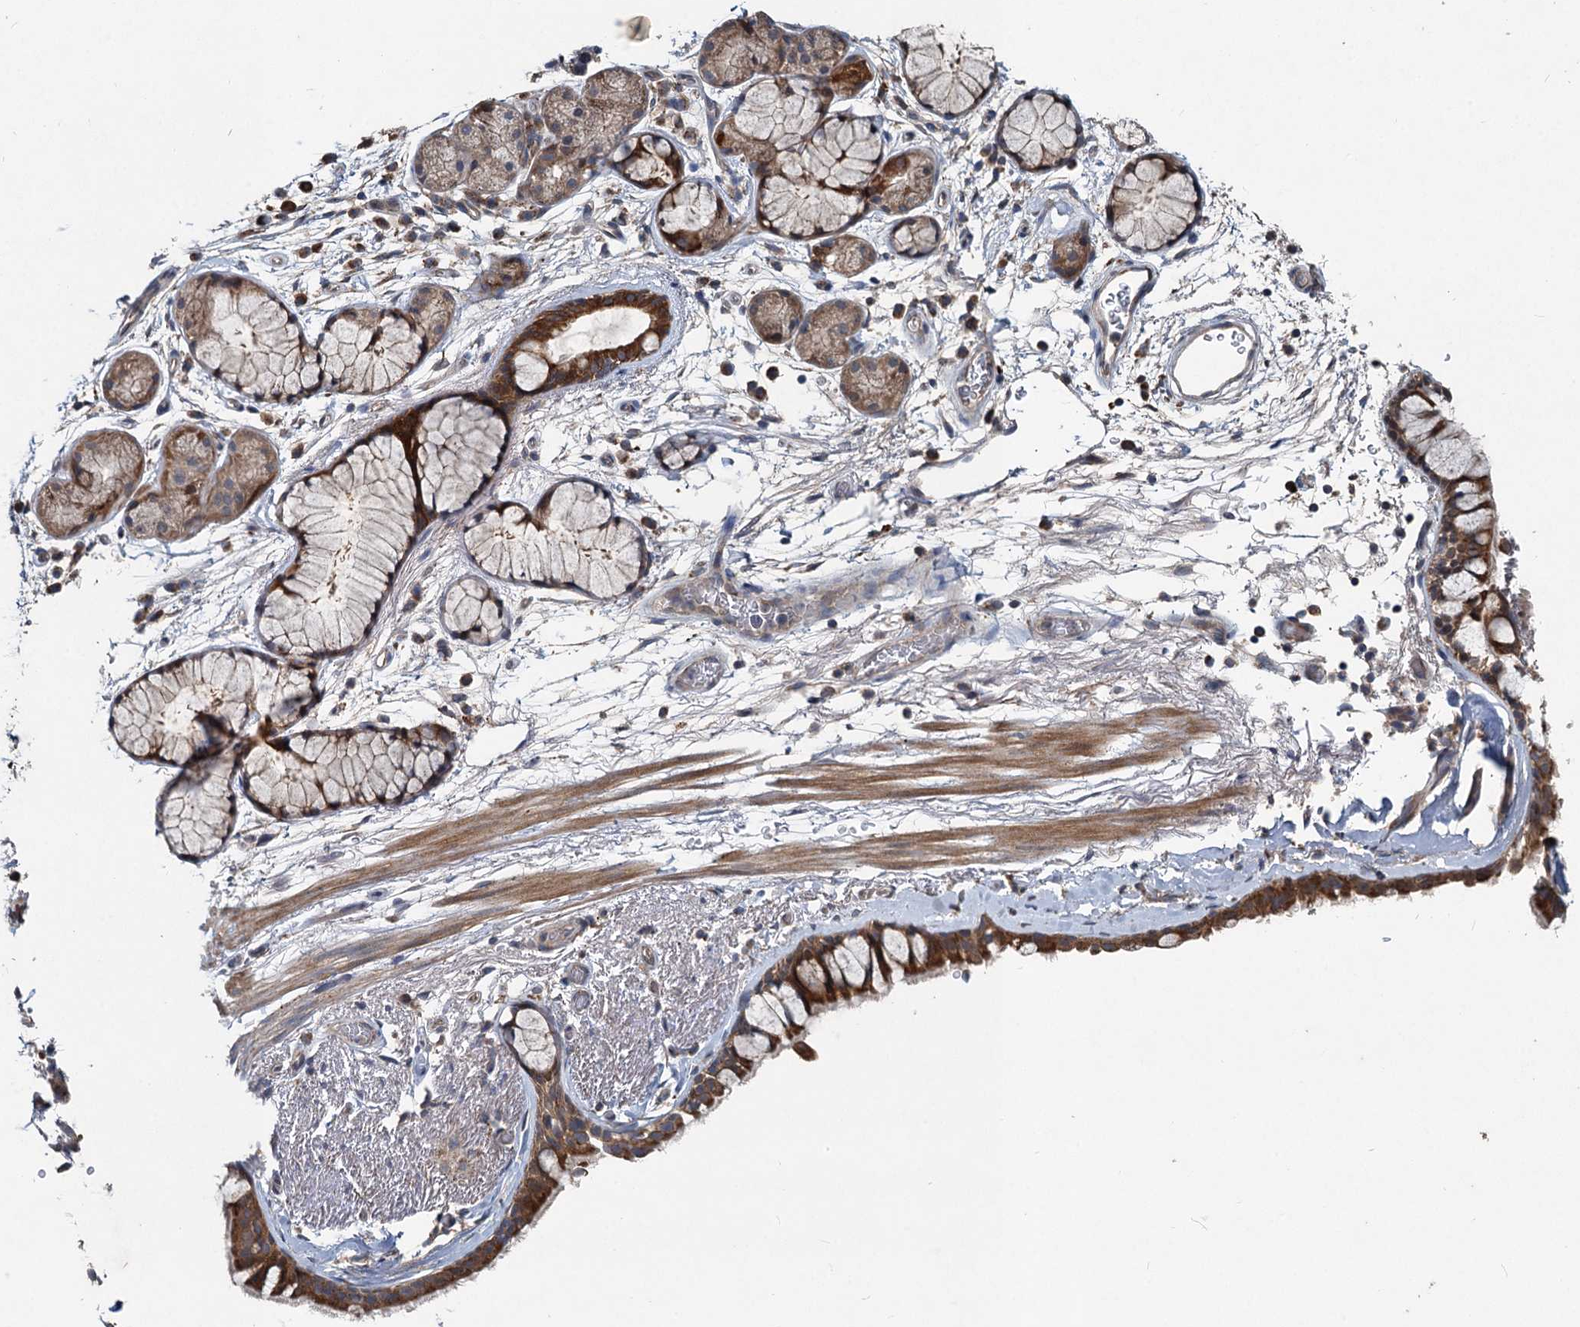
{"staining": {"intensity": "strong", "quantity": ">75%", "location": "cytoplasmic/membranous"}, "tissue": "bronchus", "cell_type": "Respiratory epithelial cells", "image_type": "normal", "snomed": [{"axis": "morphology", "description": "Normal tissue, NOS"}, {"axis": "topography", "description": "Bronchus"}], "caption": "Unremarkable bronchus was stained to show a protein in brown. There is high levels of strong cytoplasmic/membranous positivity in about >75% of respiratory epithelial cells. Ihc stains the protein in brown and the nuclei are stained blue.", "gene": "OTUB1", "patient": {"sex": "male", "age": 65}}